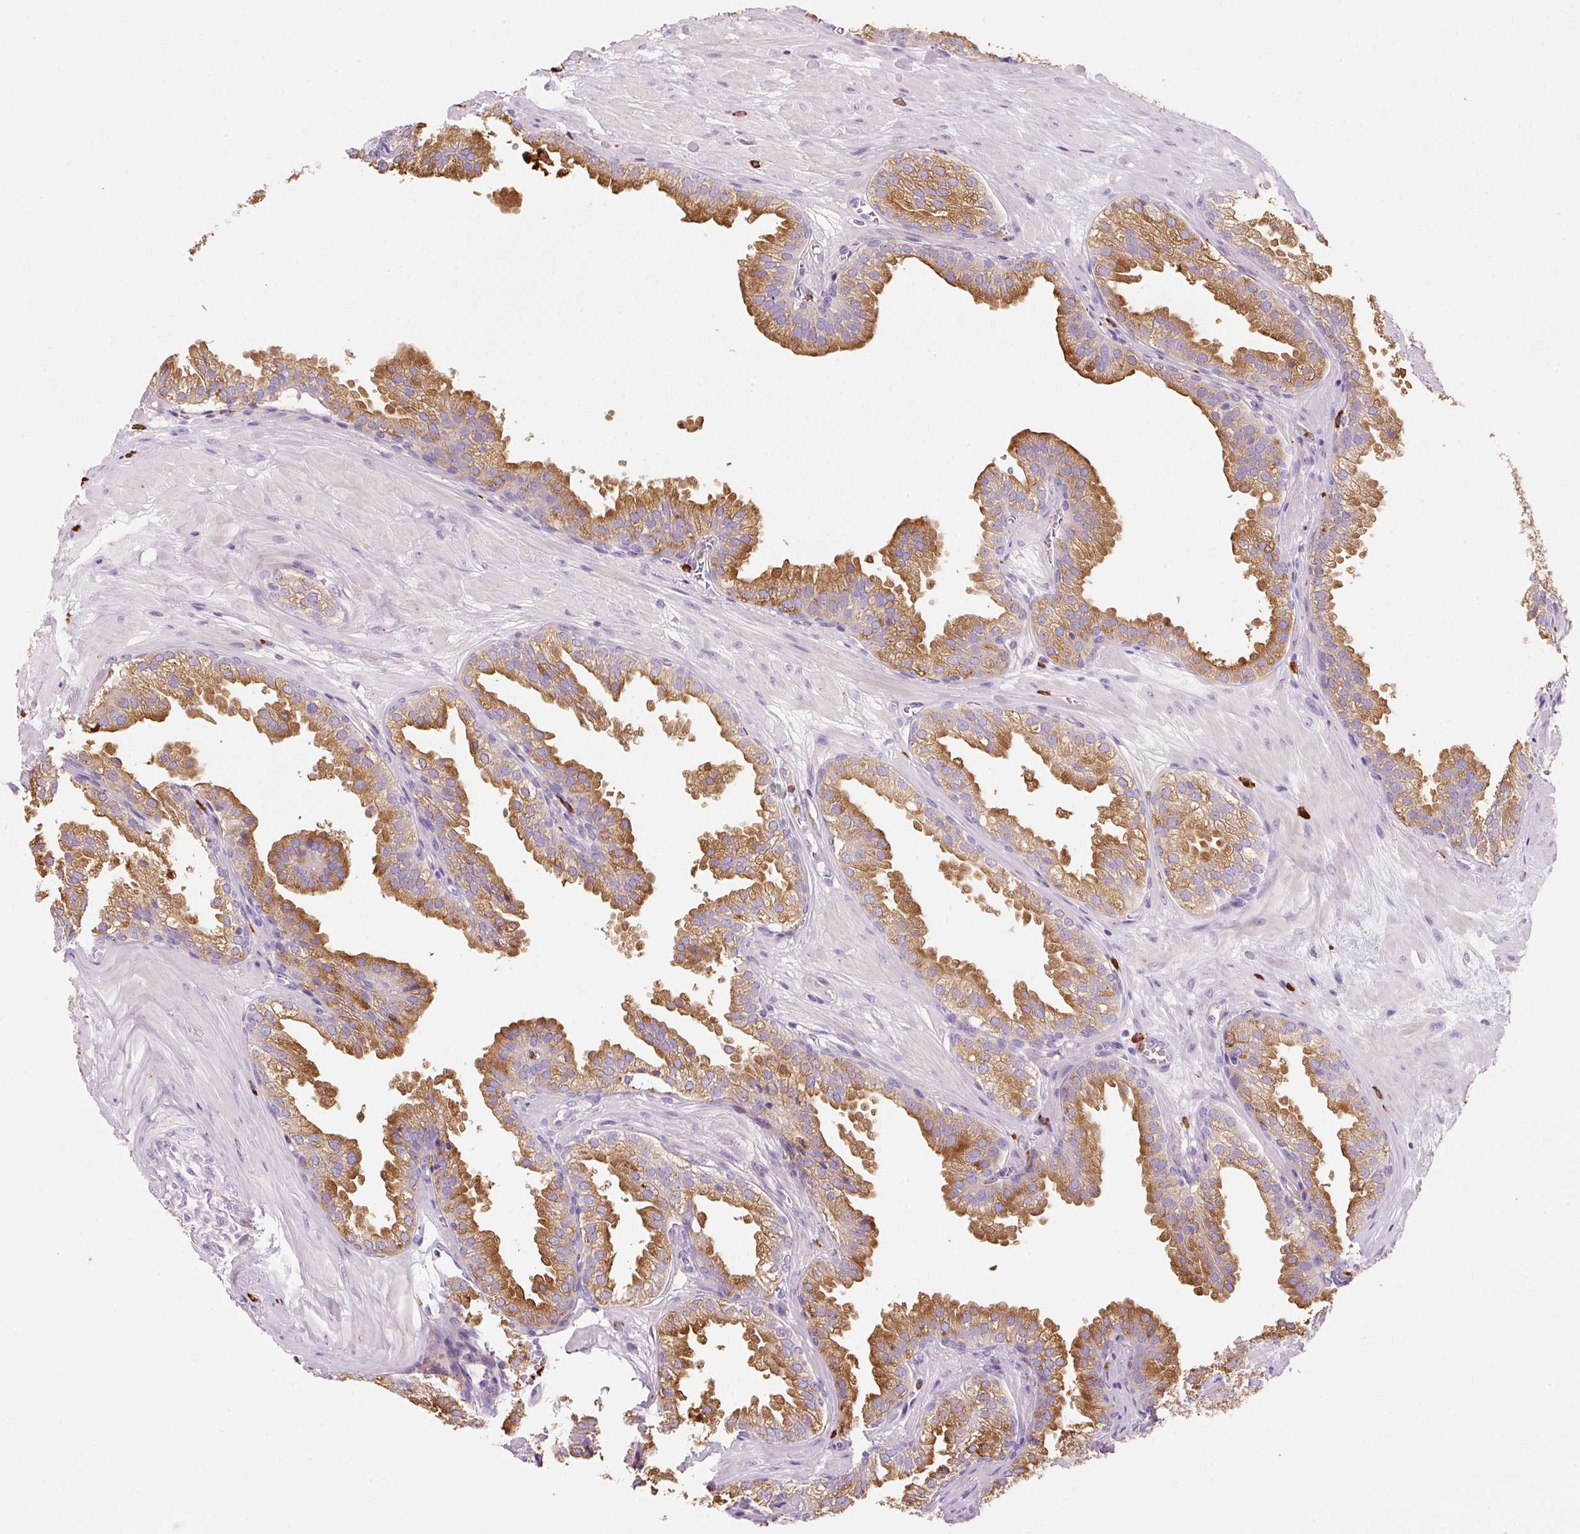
{"staining": {"intensity": "strong", "quantity": ">75%", "location": "cytoplasmic/membranous"}, "tissue": "prostate", "cell_type": "Glandular cells", "image_type": "normal", "snomed": [{"axis": "morphology", "description": "Normal tissue, NOS"}, {"axis": "topography", "description": "Prostate"}, {"axis": "topography", "description": "Peripheral nerve tissue"}], "caption": "A histopathology image of human prostate stained for a protein shows strong cytoplasmic/membranous brown staining in glandular cells. The staining is performed using DAB (3,3'-diaminobenzidine) brown chromogen to label protein expression. The nuclei are counter-stained blue using hematoxylin.", "gene": "TMC8", "patient": {"sex": "male", "age": 55}}